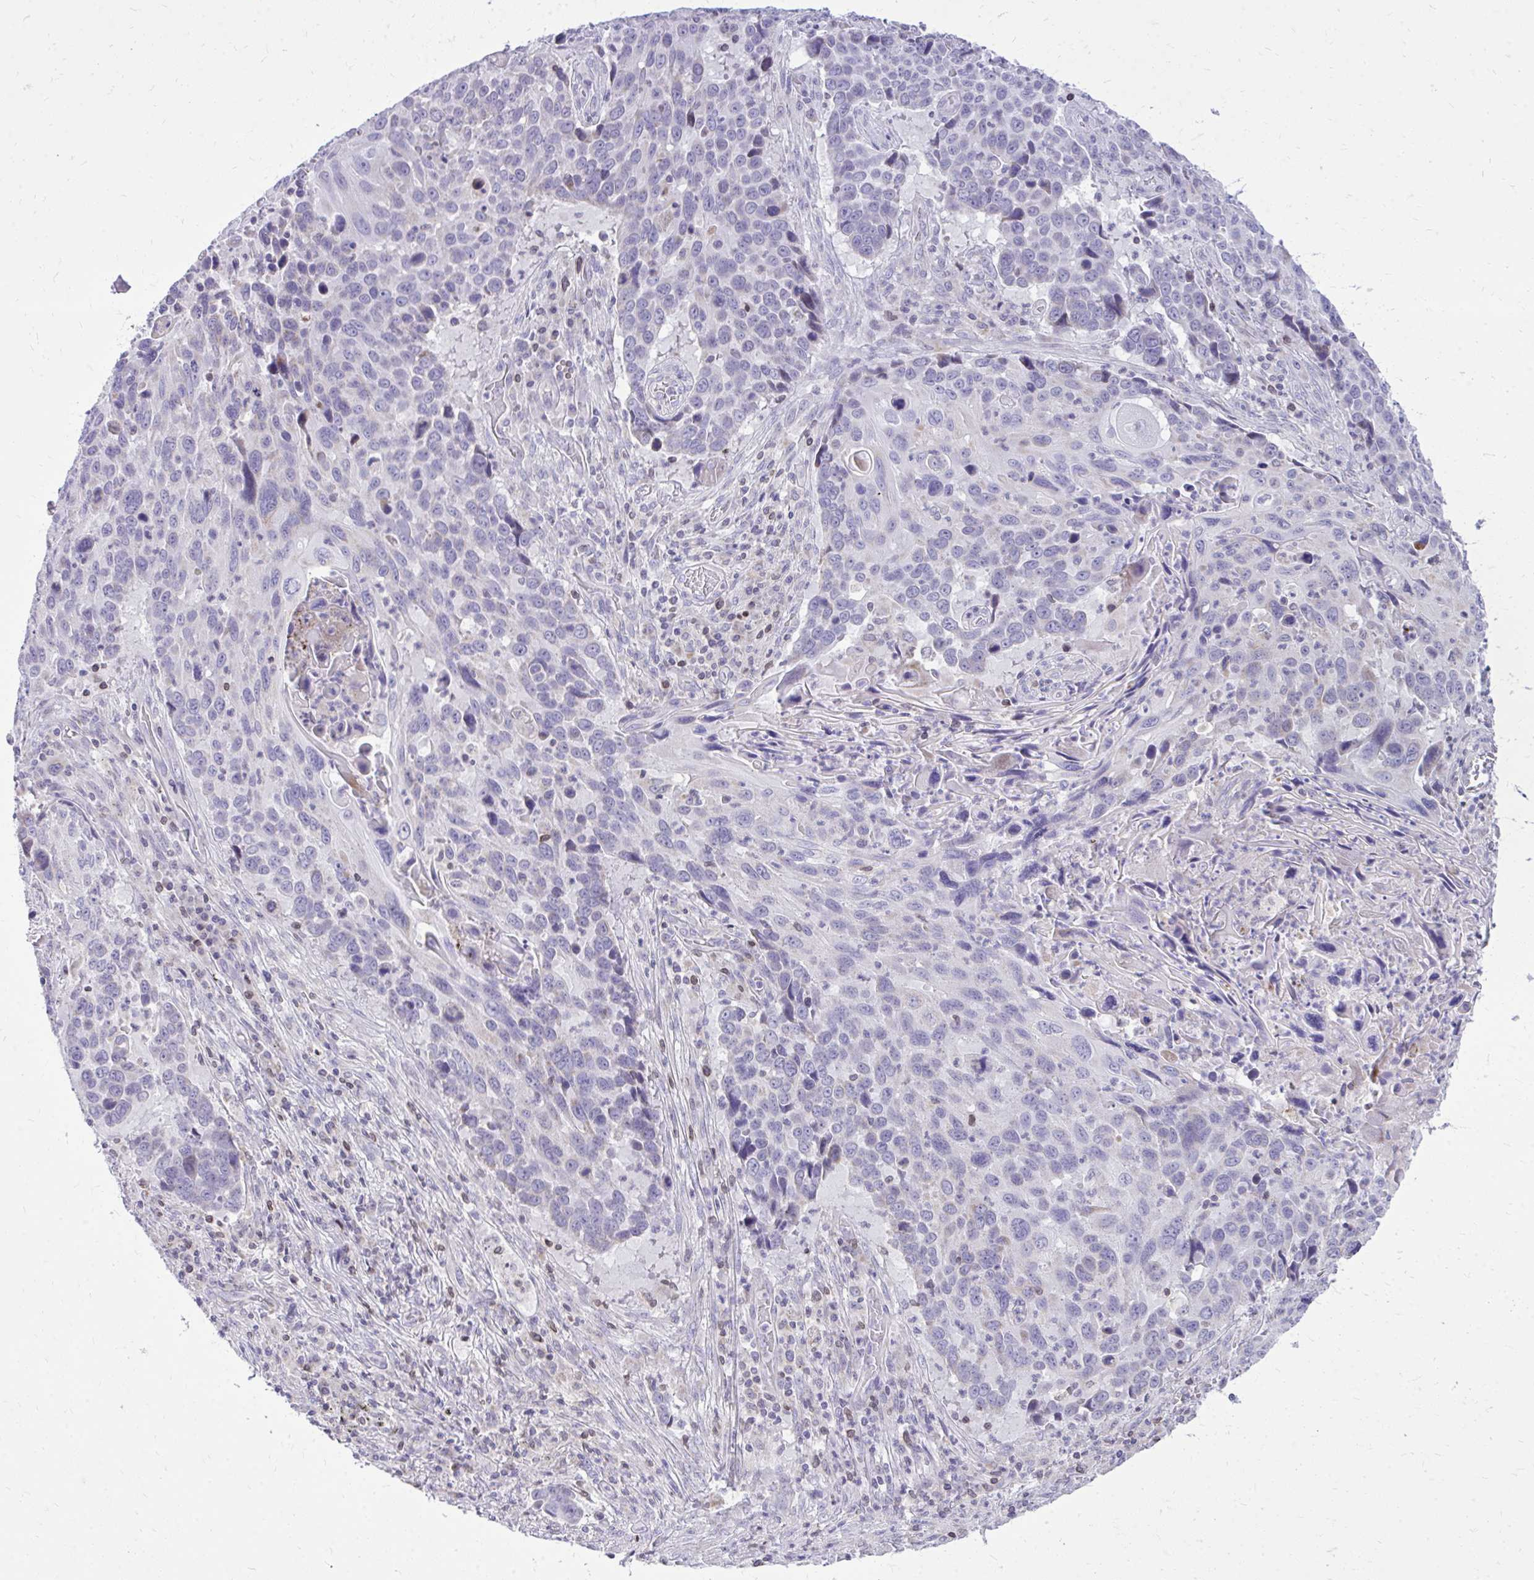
{"staining": {"intensity": "negative", "quantity": "none", "location": "none"}, "tissue": "lung cancer", "cell_type": "Tumor cells", "image_type": "cancer", "snomed": [{"axis": "morphology", "description": "Squamous cell carcinoma, NOS"}, {"axis": "topography", "description": "Lung"}], "caption": "Immunohistochemistry (IHC) image of human lung squamous cell carcinoma stained for a protein (brown), which demonstrates no staining in tumor cells. (Brightfield microscopy of DAB immunohistochemistry at high magnification).", "gene": "RPS6KA2", "patient": {"sex": "male", "age": 68}}